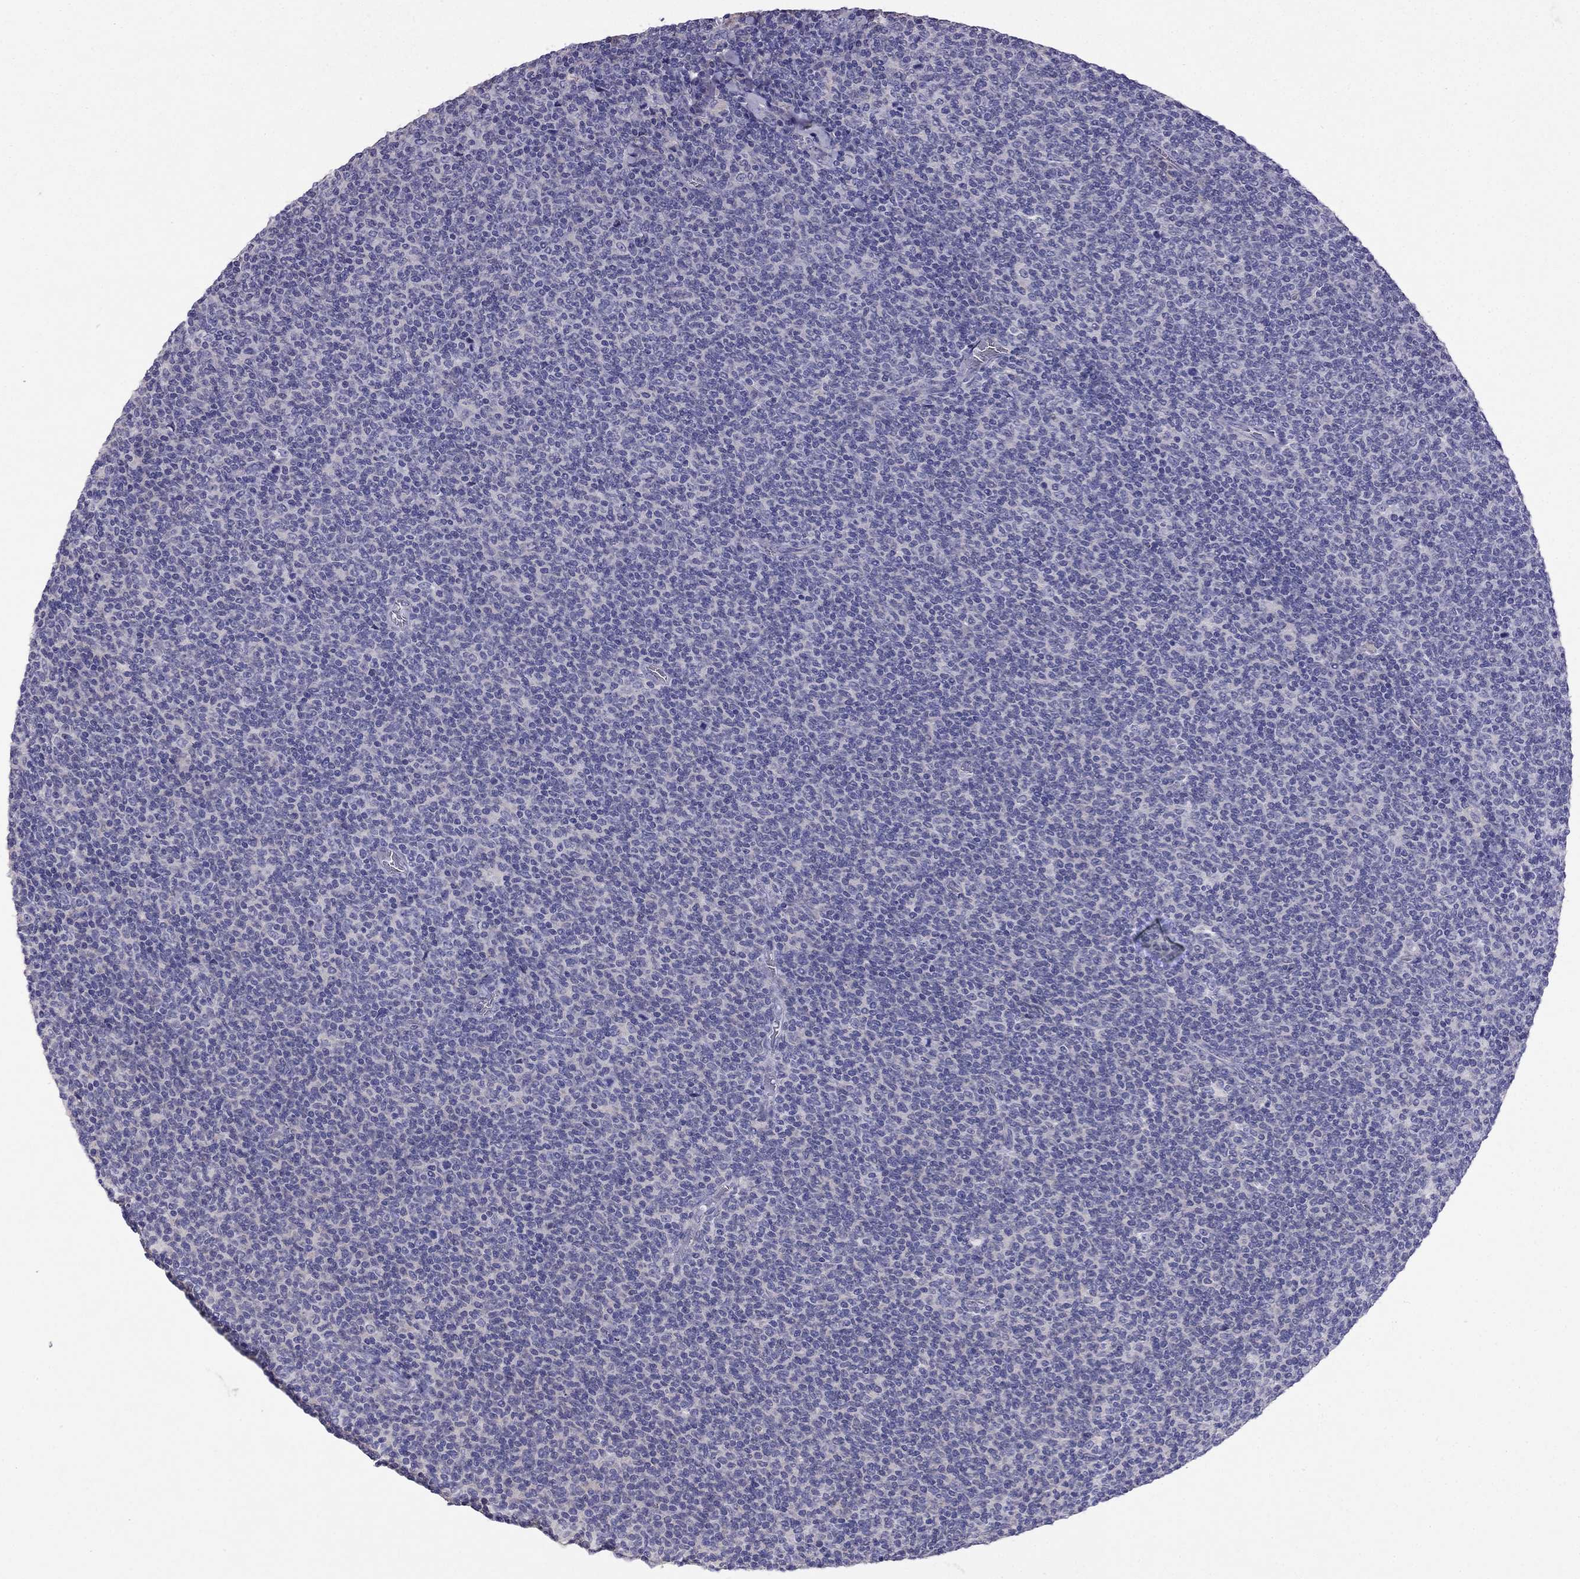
{"staining": {"intensity": "negative", "quantity": "none", "location": "none"}, "tissue": "lymphoma", "cell_type": "Tumor cells", "image_type": "cancer", "snomed": [{"axis": "morphology", "description": "Malignant lymphoma, non-Hodgkin's type, Low grade"}, {"axis": "topography", "description": "Lymph node"}], "caption": "This is an IHC micrograph of human malignant lymphoma, non-Hodgkin's type (low-grade). There is no staining in tumor cells.", "gene": "TBC1D21", "patient": {"sex": "male", "age": 52}}